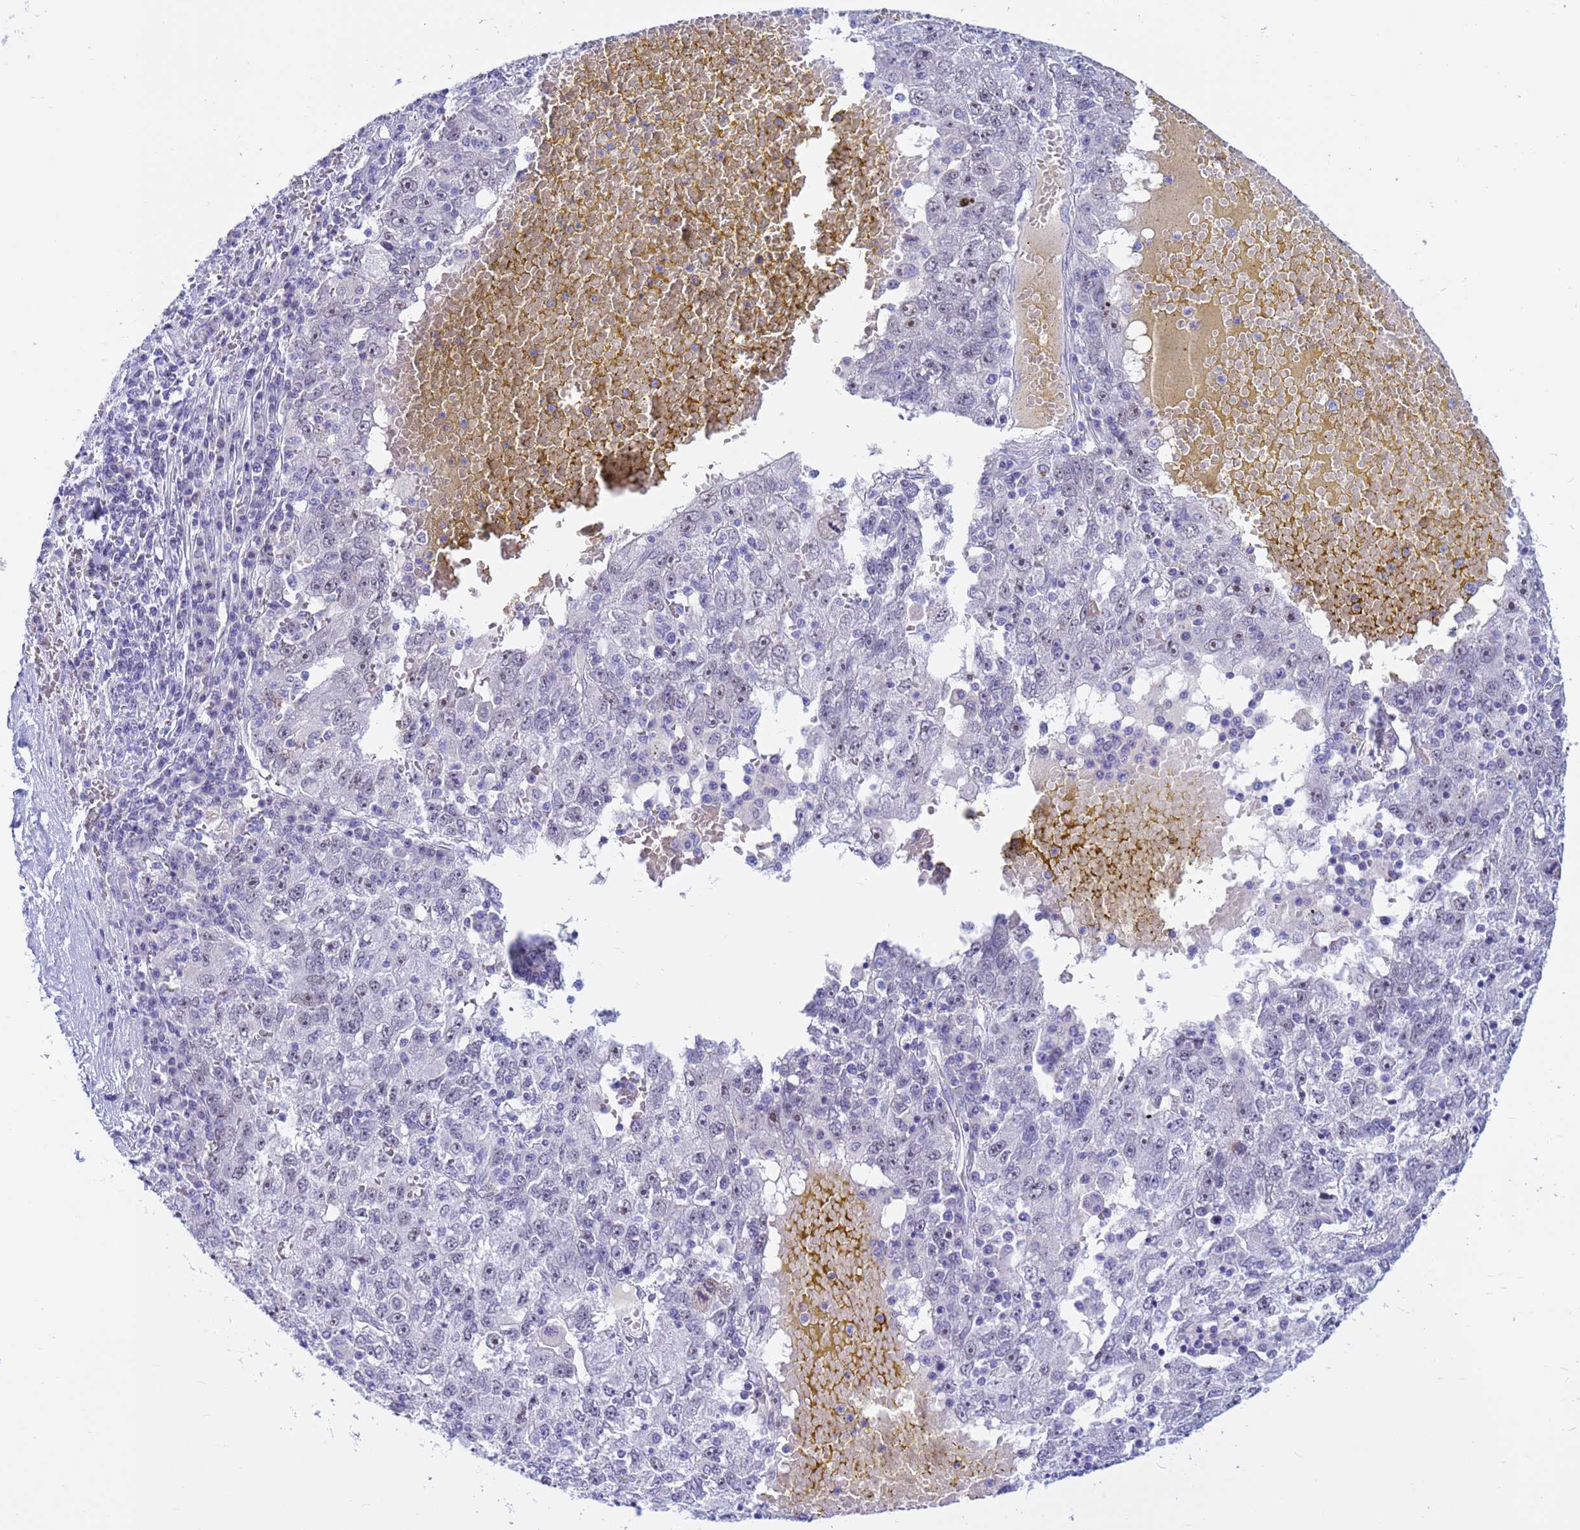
{"staining": {"intensity": "weak", "quantity": "<25%", "location": "nuclear"}, "tissue": "liver cancer", "cell_type": "Tumor cells", "image_type": "cancer", "snomed": [{"axis": "morphology", "description": "Carcinoma, Hepatocellular, NOS"}, {"axis": "topography", "description": "Liver"}], "caption": "The histopathology image demonstrates no staining of tumor cells in hepatocellular carcinoma (liver). (DAB (3,3'-diaminobenzidine) IHC with hematoxylin counter stain).", "gene": "DMRTC2", "patient": {"sex": "male", "age": 49}}